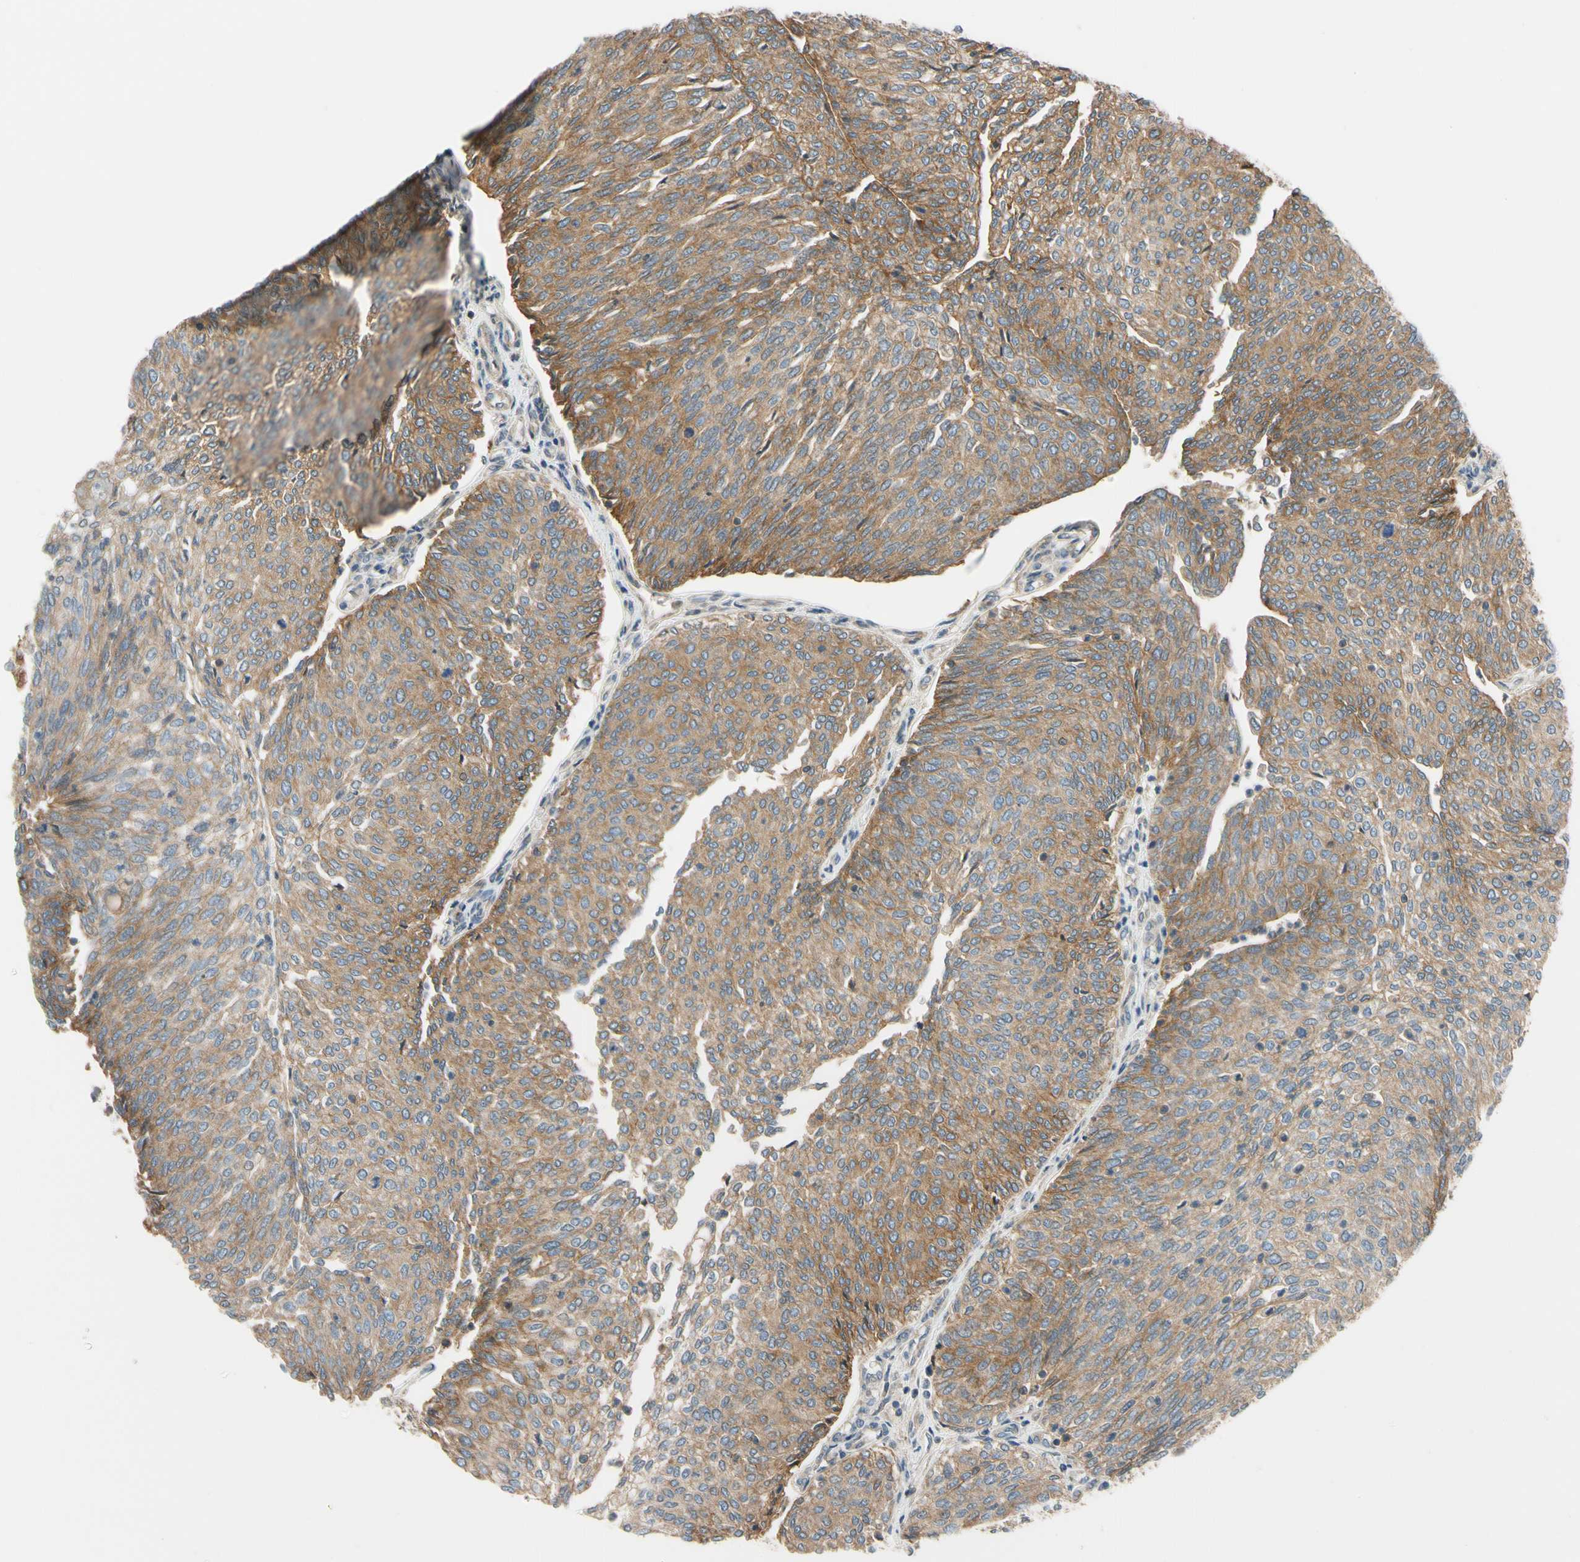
{"staining": {"intensity": "moderate", "quantity": ">75%", "location": "cytoplasmic/membranous"}, "tissue": "urothelial cancer", "cell_type": "Tumor cells", "image_type": "cancer", "snomed": [{"axis": "morphology", "description": "Urothelial carcinoma, Low grade"}, {"axis": "topography", "description": "Urinary bladder"}], "caption": "Immunohistochemistry (IHC) of human low-grade urothelial carcinoma displays medium levels of moderate cytoplasmic/membranous expression in approximately >75% of tumor cells.", "gene": "MST1R", "patient": {"sex": "female", "age": 79}}